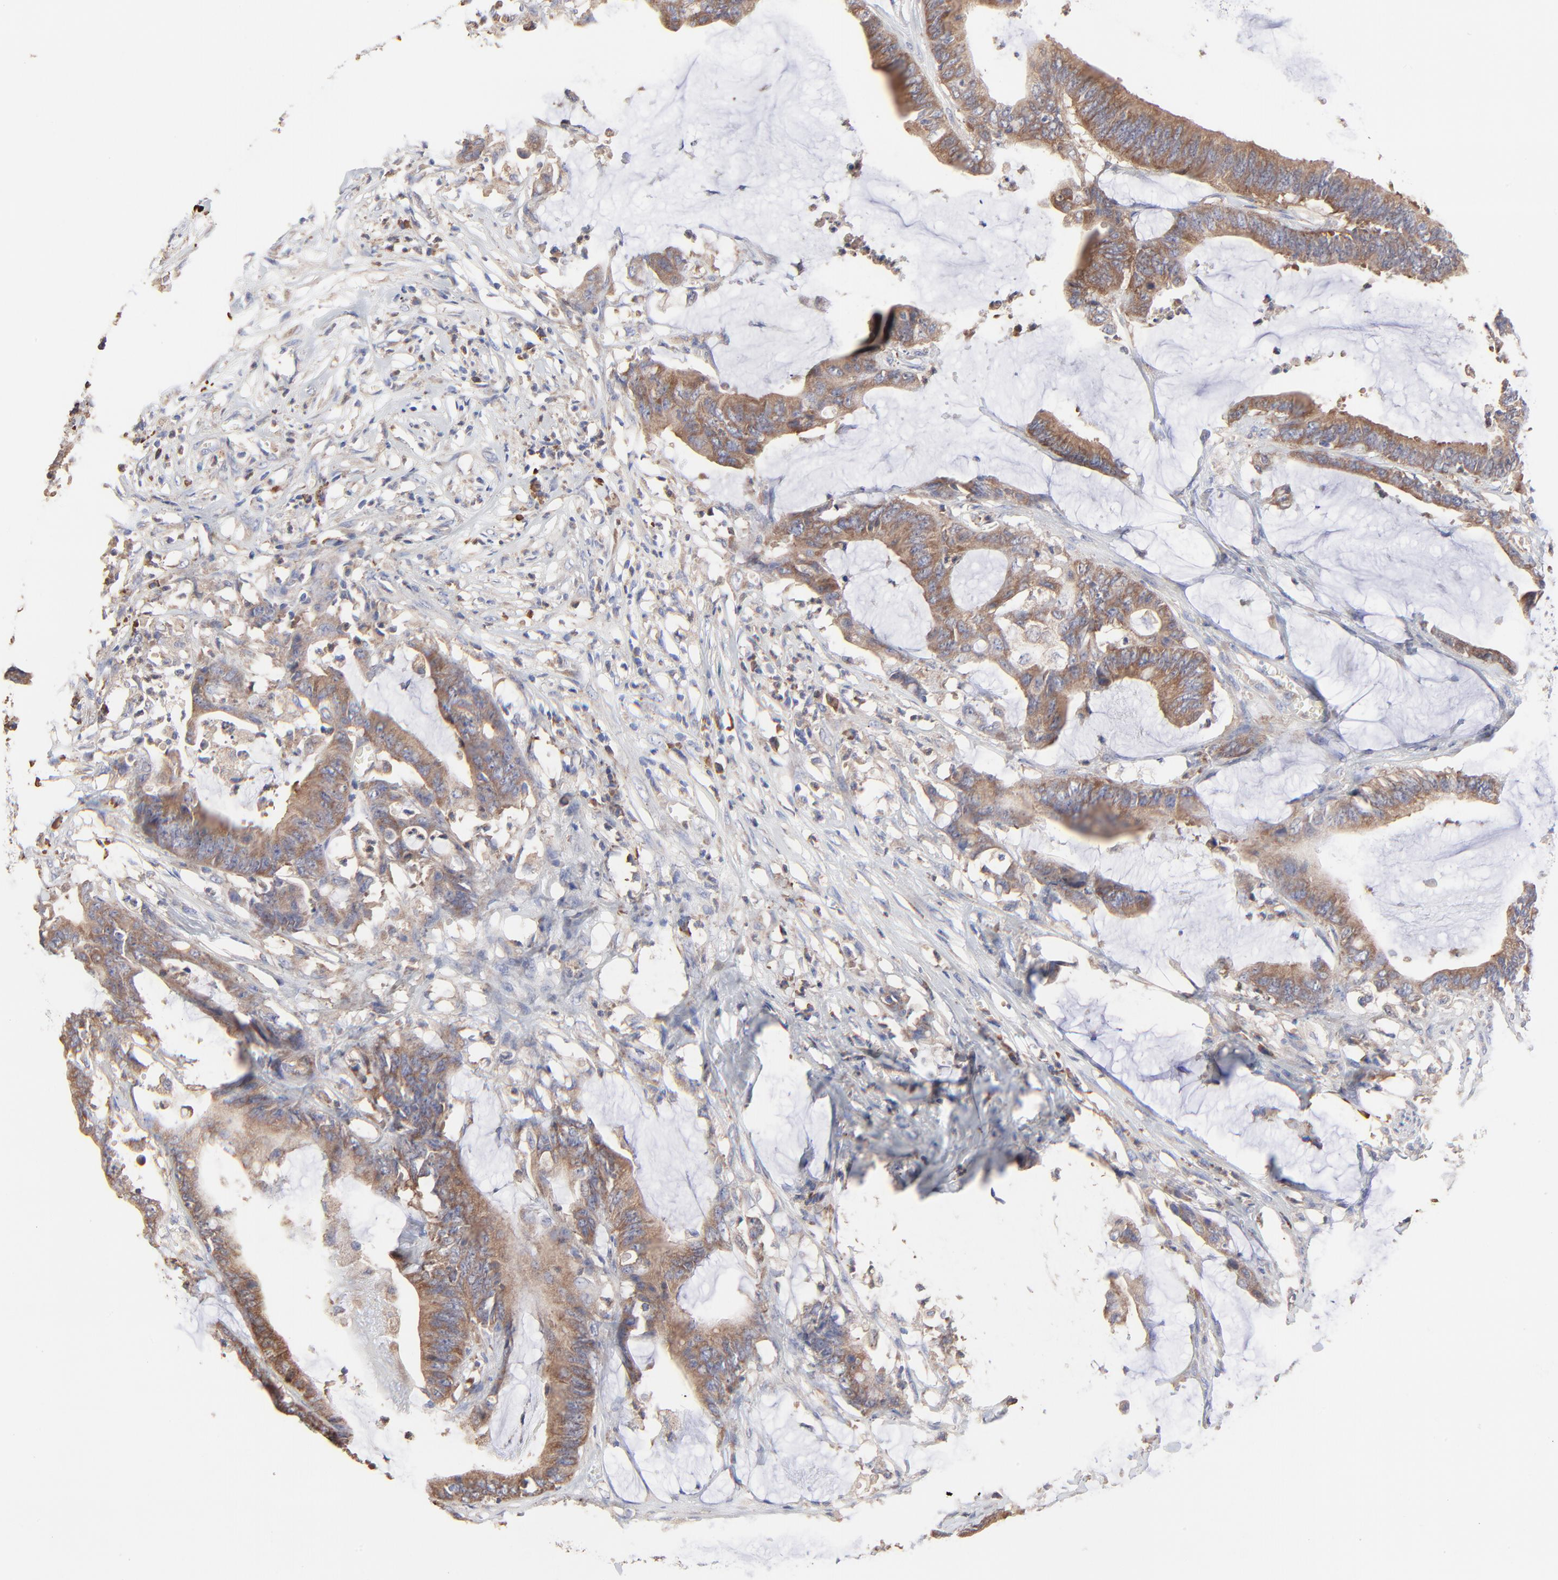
{"staining": {"intensity": "moderate", "quantity": ">75%", "location": "cytoplasmic/membranous"}, "tissue": "colorectal cancer", "cell_type": "Tumor cells", "image_type": "cancer", "snomed": [{"axis": "morphology", "description": "Adenocarcinoma, NOS"}, {"axis": "topography", "description": "Rectum"}], "caption": "DAB immunohistochemical staining of adenocarcinoma (colorectal) demonstrates moderate cytoplasmic/membranous protein expression in about >75% of tumor cells.", "gene": "PPFIBP2", "patient": {"sex": "female", "age": 66}}